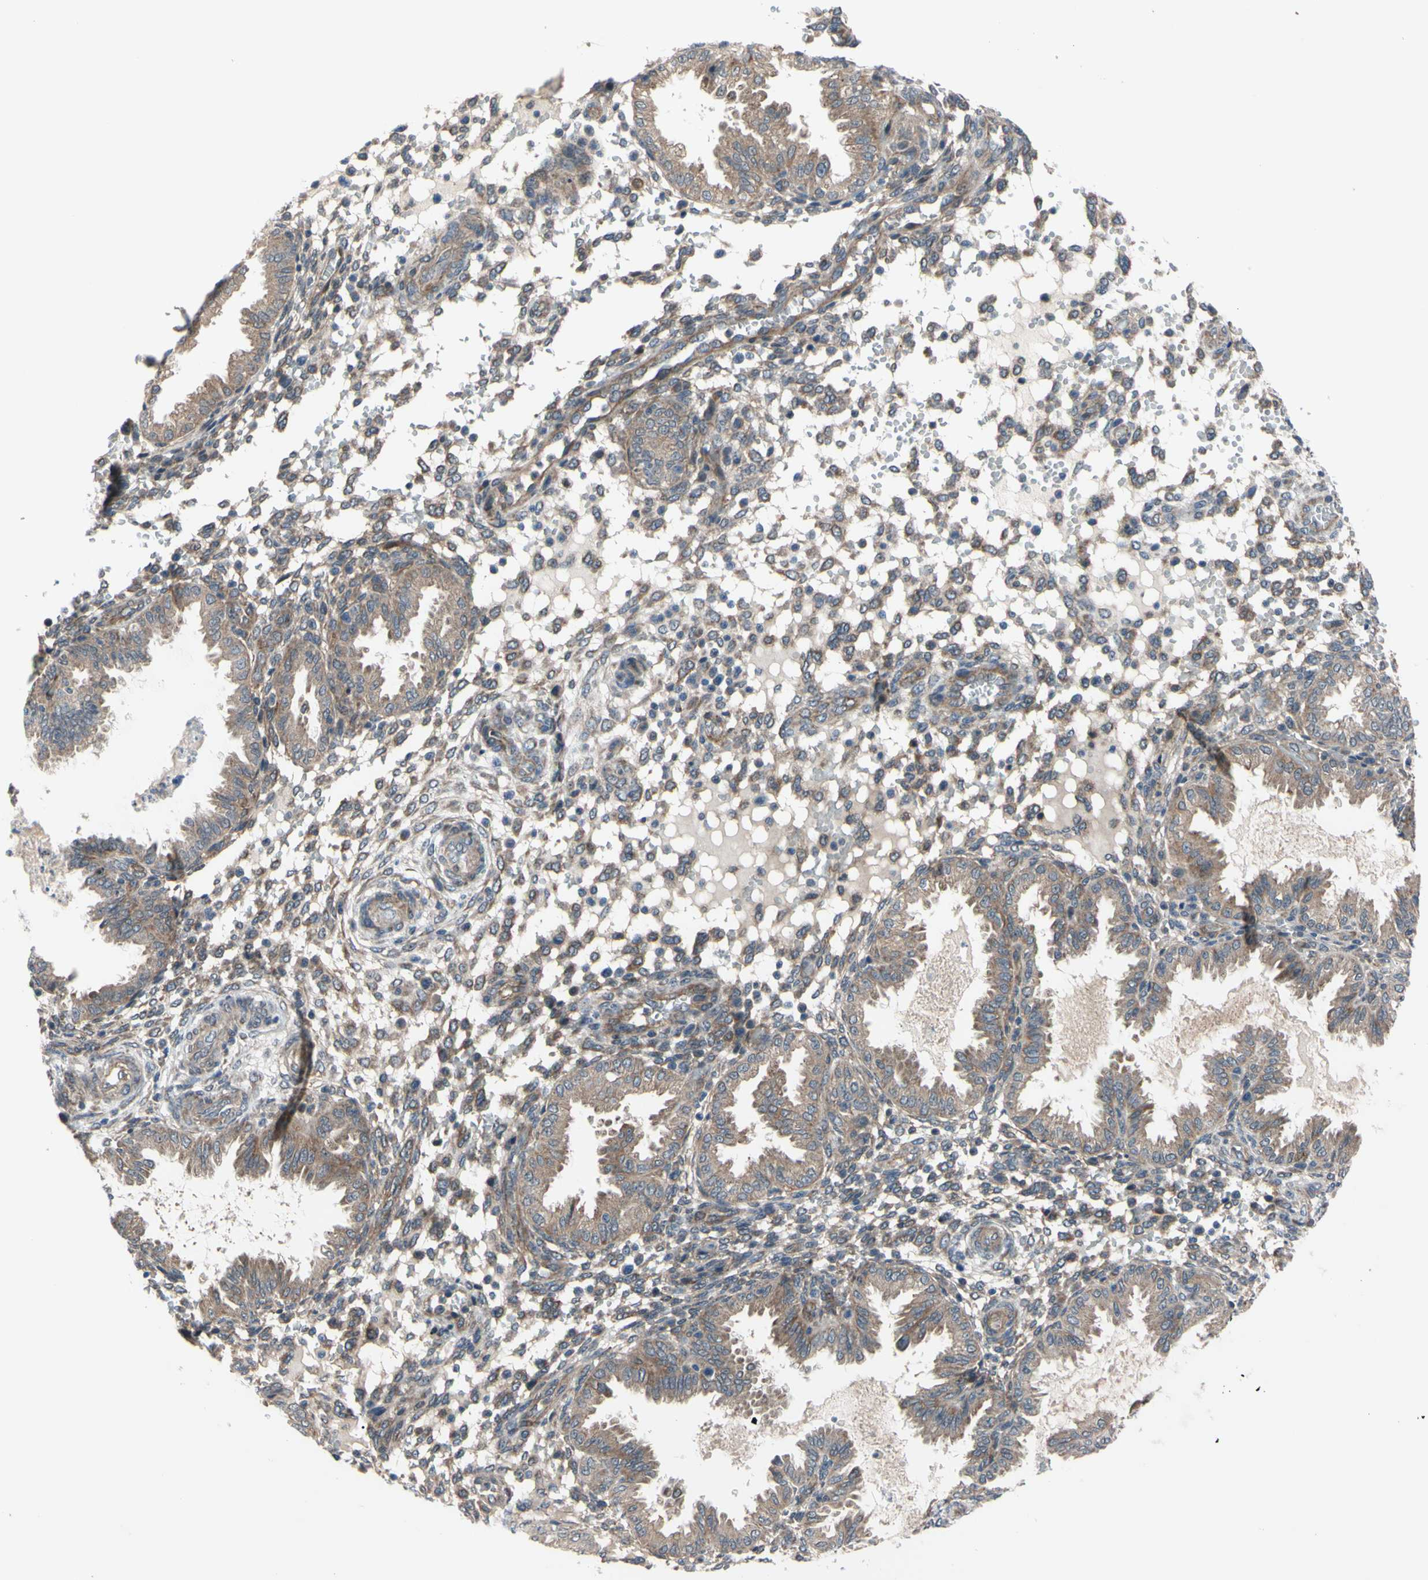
{"staining": {"intensity": "moderate", "quantity": "25%-75%", "location": "cytoplasmic/membranous"}, "tissue": "endometrium", "cell_type": "Cells in endometrial stroma", "image_type": "normal", "snomed": [{"axis": "morphology", "description": "Normal tissue, NOS"}, {"axis": "topography", "description": "Endometrium"}], "caption": "Immunohistochemical staining of unremarkable endometrium demonstrates medium levels of moderate cytoplasmic/membranous positivity in approximately 25%-75% of cells in endometrial stroma. Nuclei are stained in blue.", "gene": "SVIL", "patient": {"sex": "female", "age": 33}}